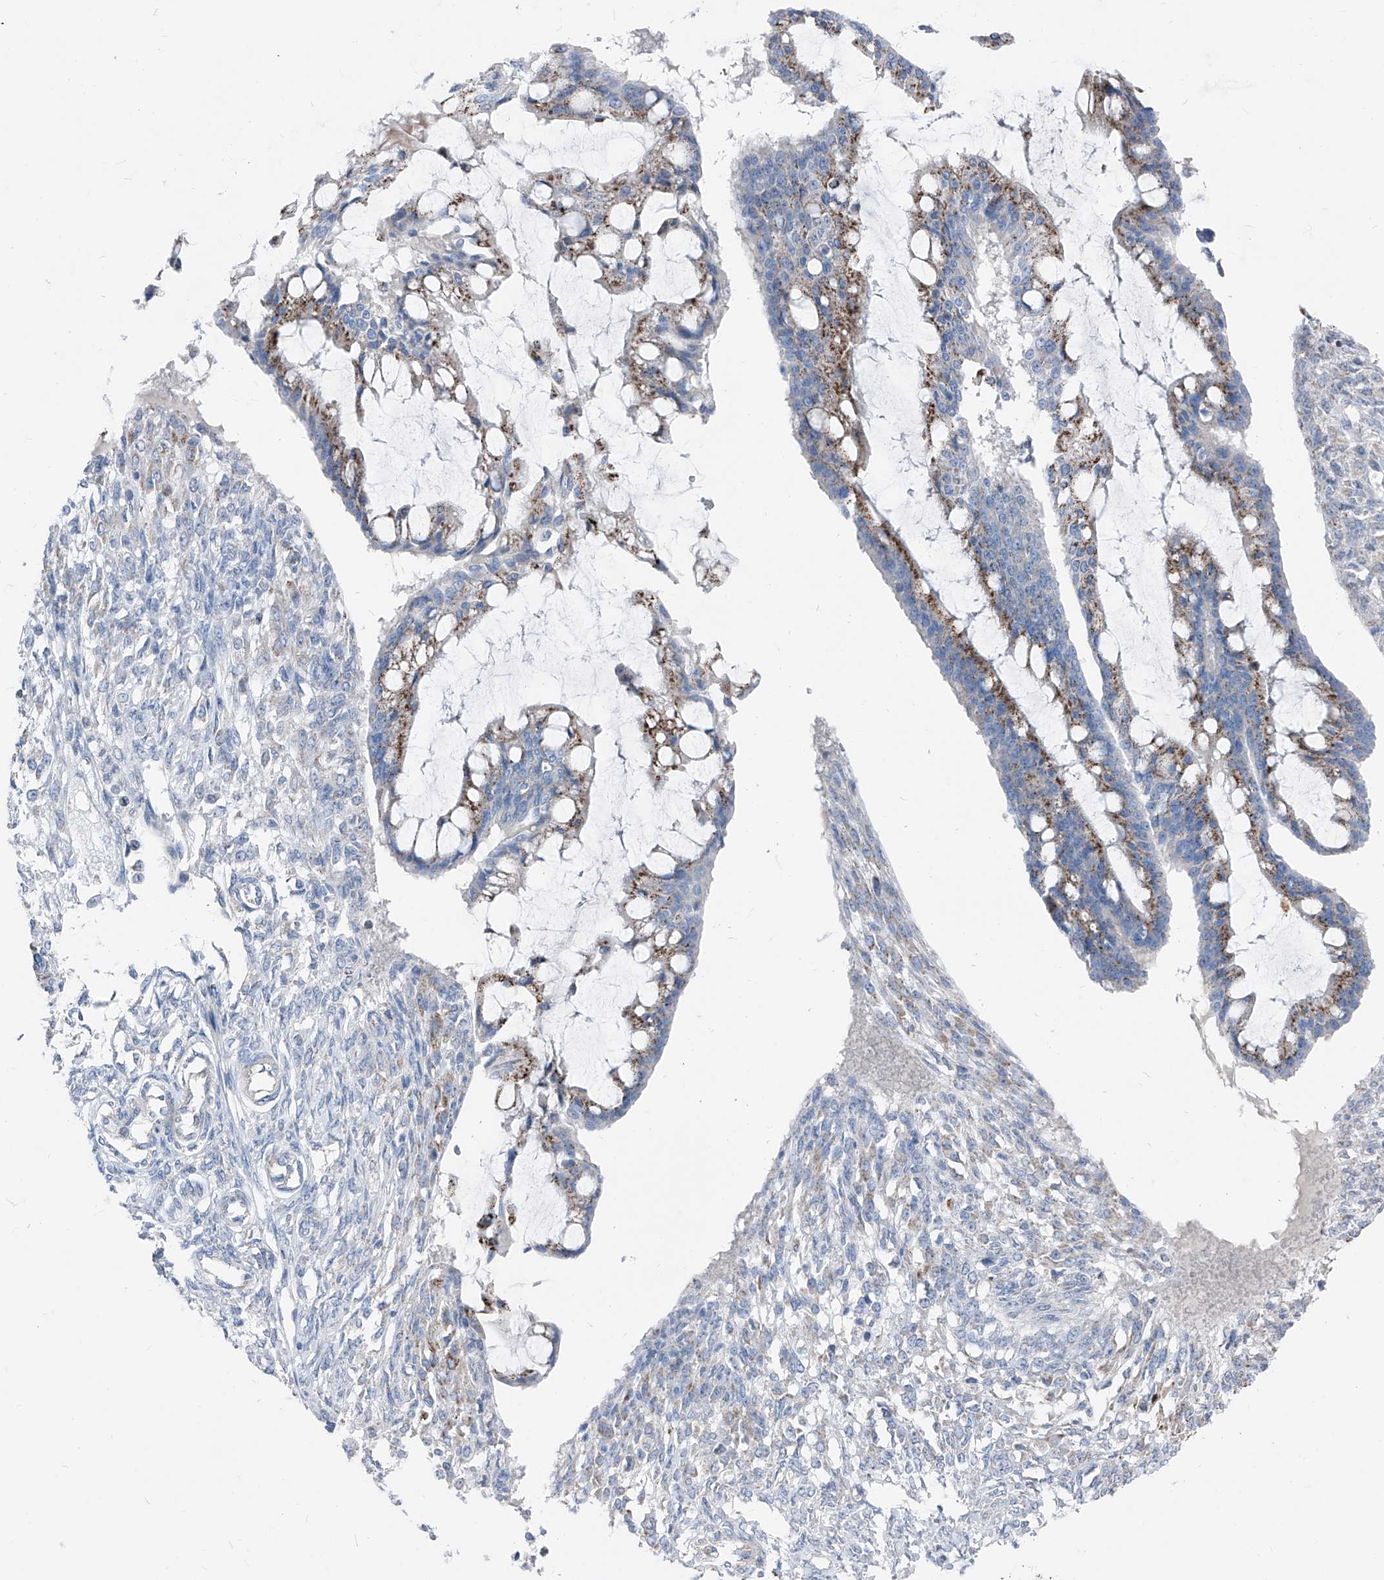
{"staining": {"intensity": "moderate", "quantity": "25%-75%", "location": "cytoplasmic/membranous"}, "tissue": "ovarian cancer", "cell_type": "Tumor cells", "image_type": "cancer", "snomed": [{"axis": "morphology", "description": "Cystadenocarcinoma, mucinous, NOS"}, {"axis": "topography", "description": "Ovary"}], "caption": "This is an image of immunohistochemistry (IHC) staining of ovarian mucinous cystadenocarcinoma, which shows moderate positivity in the cytoplasmic/membranous of tumor cells.", "gene": "AGPS", "patient": {"sex": "female", "age": 73}}